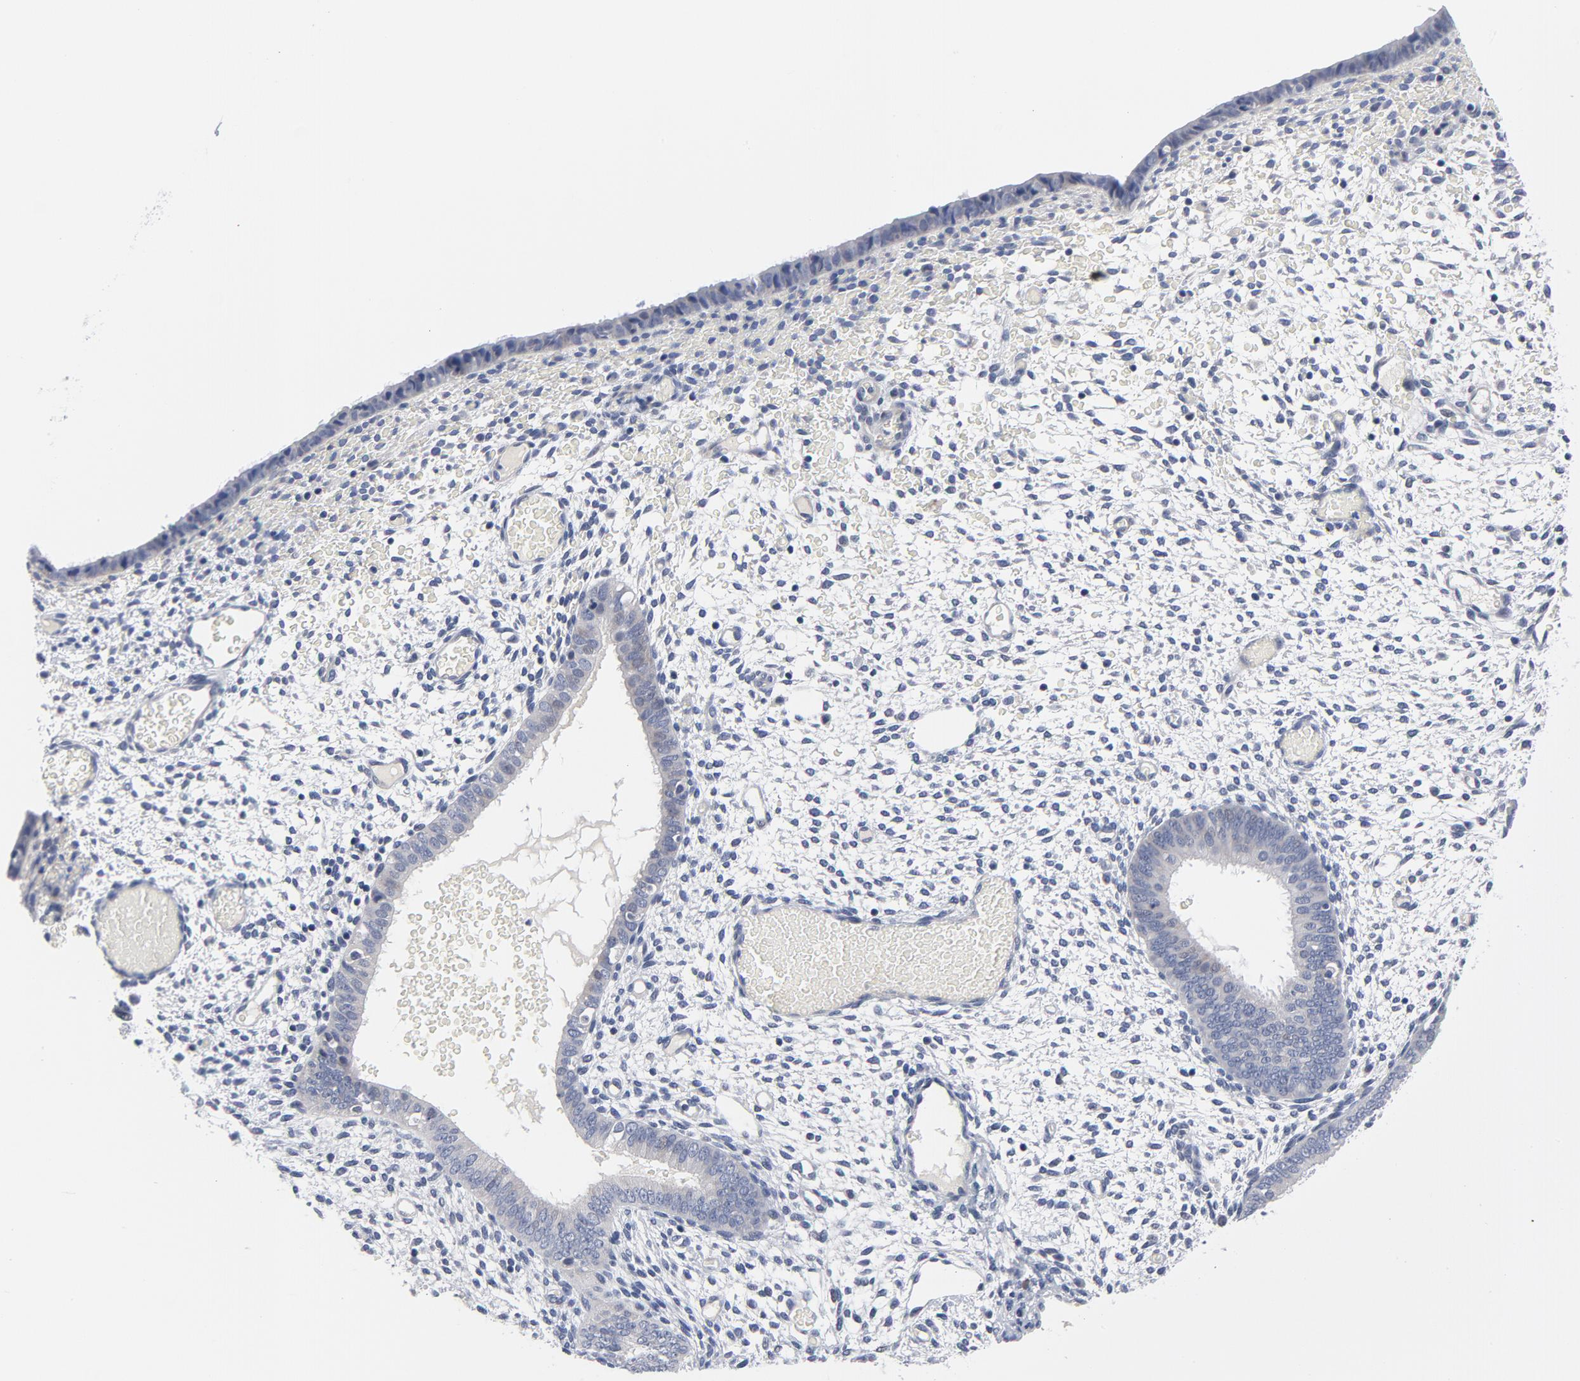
{"staining": {"intensity": "negative", "quantity": "none", "location": "none"}, "tissue": "endometrium", "cell_type": "Cells in endometrial stroma", "image_type": "normal", "snomed": [{"axis": "morphology", "description": "Normal tissue, NOS"}, {"axis": "topography", "description": "Endometrium"}], "caption": "DAB (3,3'-diaminobenzidine) immunohistochemical staining of benign endometrium displays no significant positivity in cells in endometrial stroma. (DAB (3,3'-diaminobenzidine) immunohistochemistry visualized using brightfield microscopy, high magnification).", "gene": "KCNK13", "patient": {"sex": "female", "age": 42}}